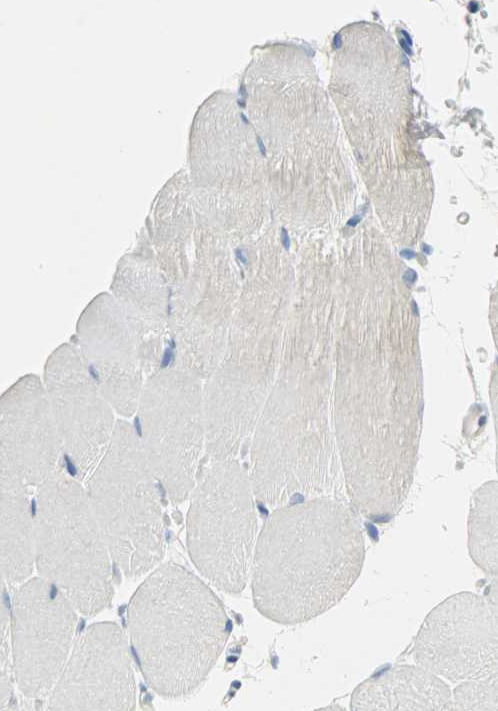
{"staining": {"intensity": "moderate", "quantity": "<25%", "location": "cytoplasmic/membranous"}, "tissue": "skeletal muscle", "cell_type": "Myocytes", "image_type": "normal", "snomed": [{"axis": "morphology", "description": "Normal tissue, NOS"}, {"axis": "topography", "description": "Skeletal muscle"}], "caption": "Unremarkable skeletal muscle shows moderate cytoplasmic/membranous expression in about <25% of myocytes.", "gene": "PROM1", "patient": {"sex": "female", "age": 37}}